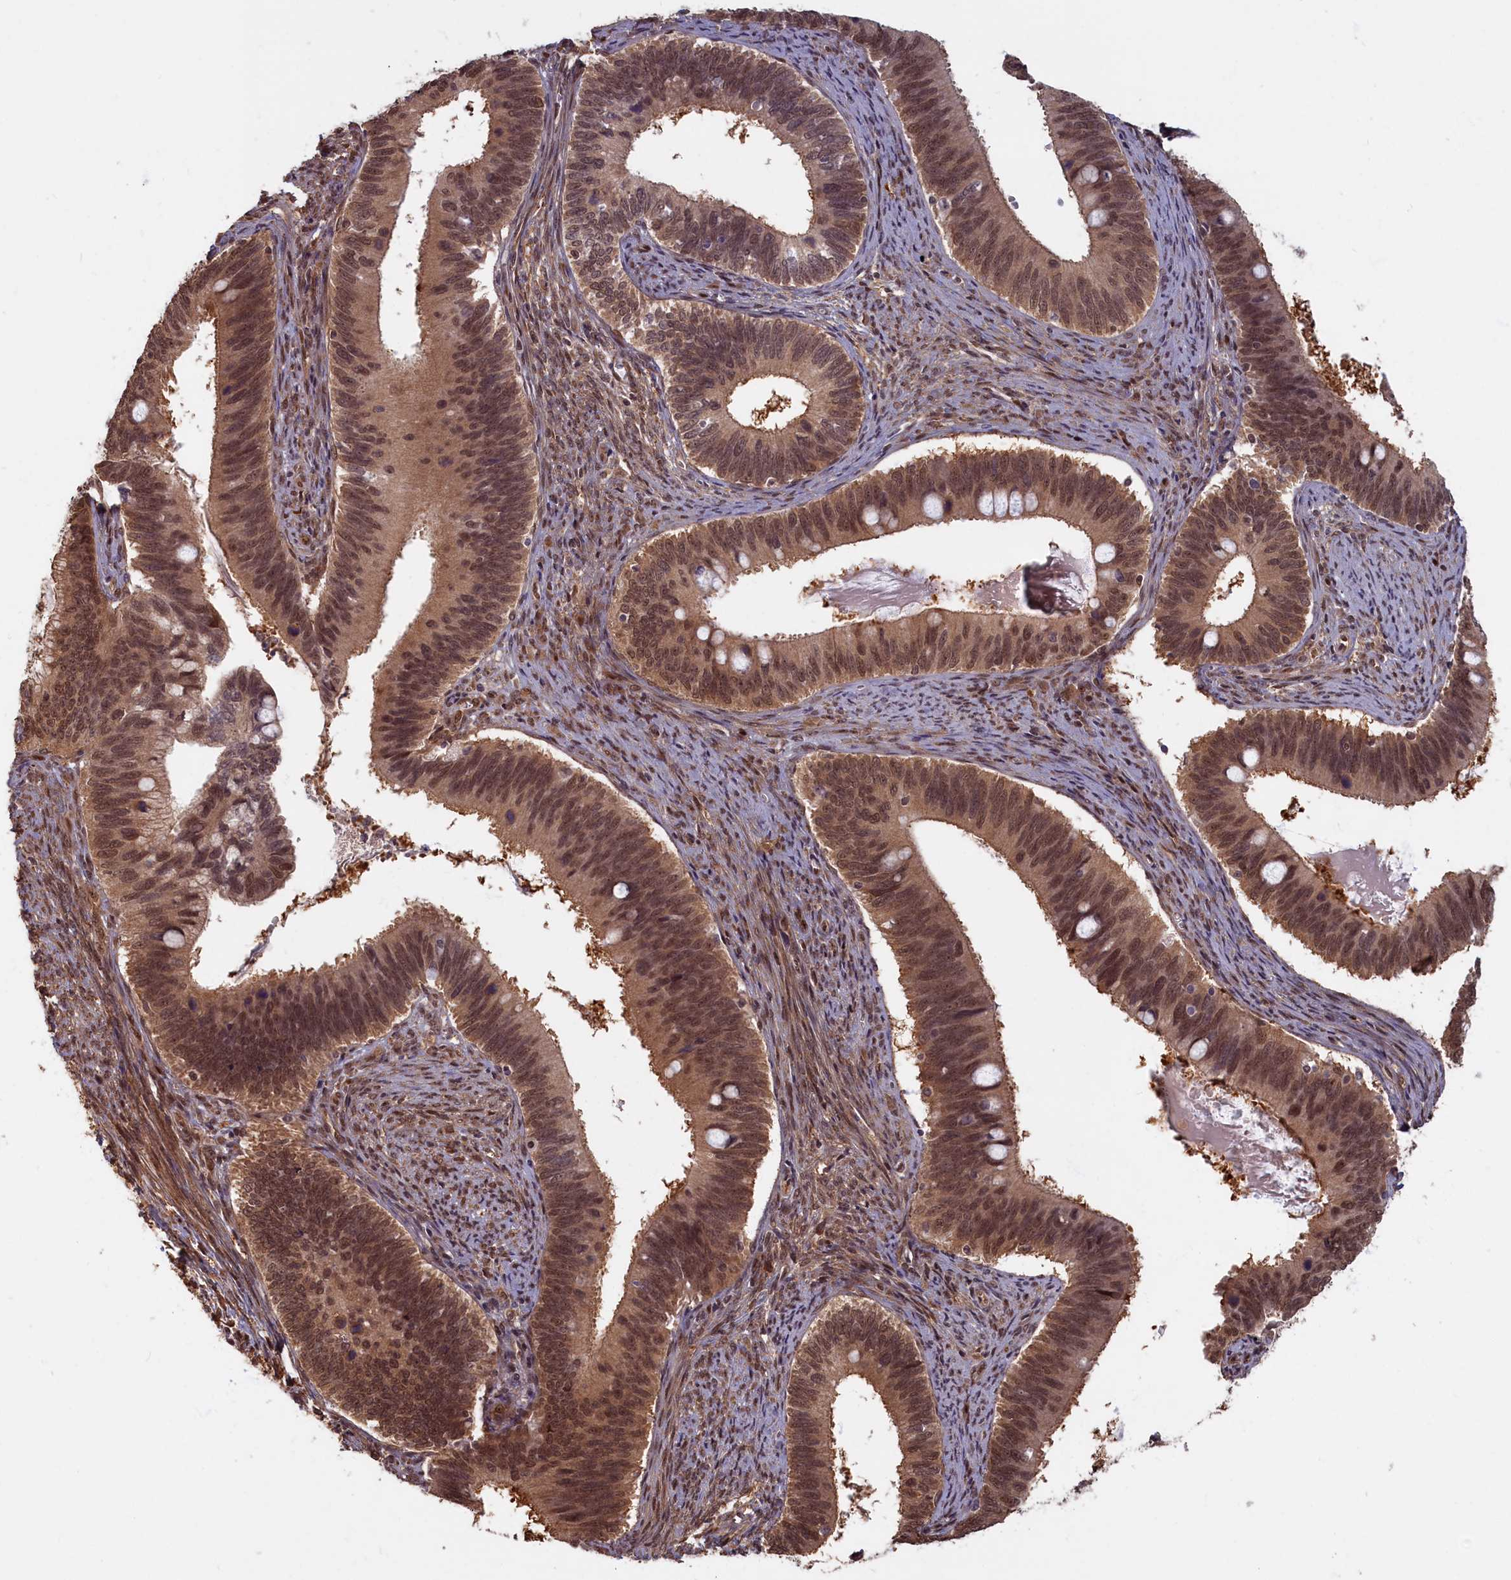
{"staining": {"intensity": "moderate", "quantity": ">75%", "location": "cytoplasmic/membranous,nuclear"}, "tissue": "cervical cancer", "cell_type": "Tumor cells", "image_type": "cancer", "snomed": [{"axis": "morphology", "description": "Adenocarcinoma, NOS"}, {"axis": "topography", "description": "Cervix"}], "caption": "Protein expression analysis of human cervical adenocarcinoma reveals moderate cytoplasmic/membranous and nuclear positivity in about >75% of tumor cells.", "gene": "HIF3A", "patient": {"sex": "female", "age": 42}}